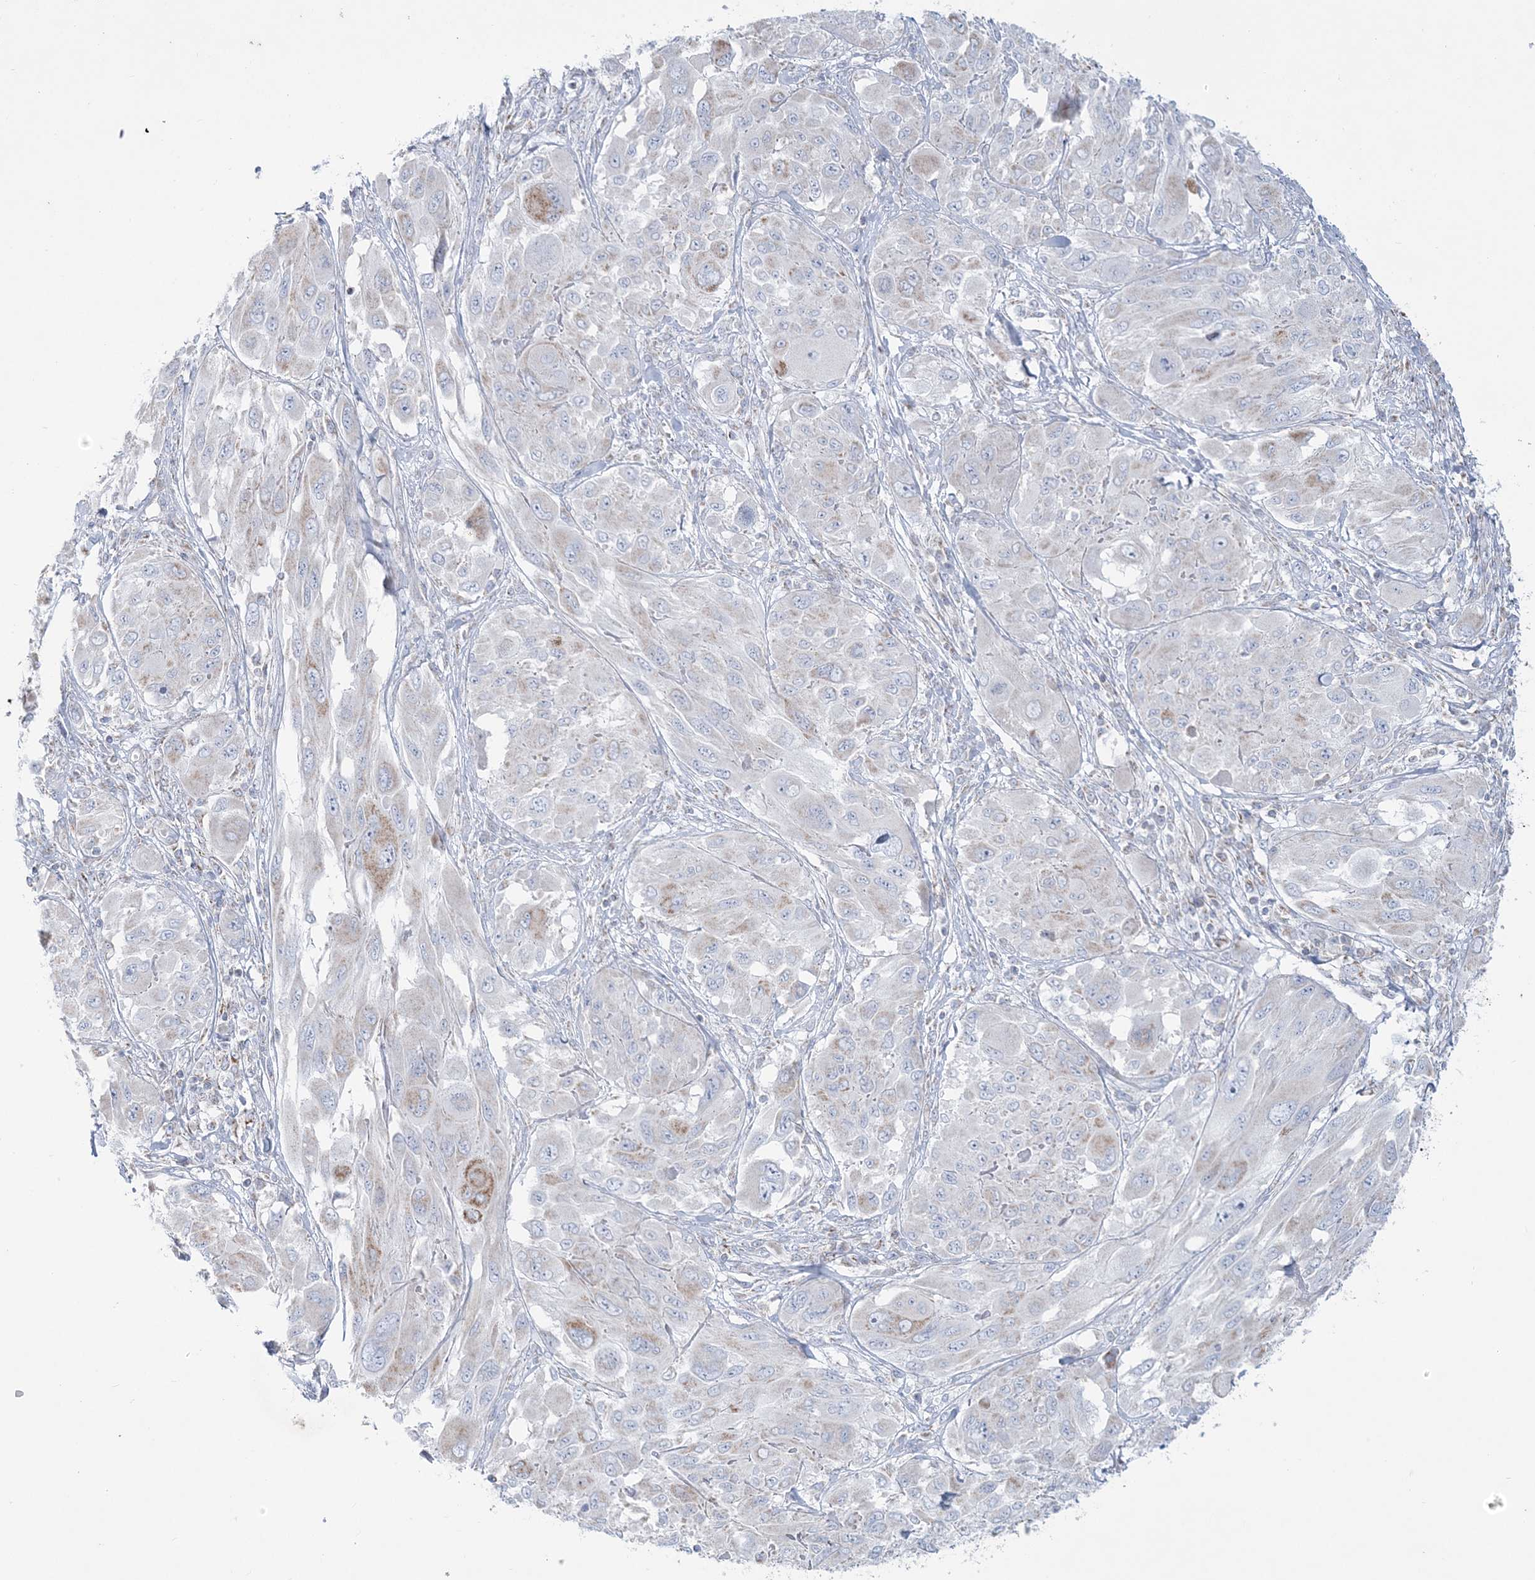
{"staining": {"intensity": "weak", "quantity": "<25%", "location": "cytoplasmic/membranous"}, "tissue": "melanoma", "cell_type": "Tumor cells", "image_type": "cancer", "snomed": [{"axis": "morphology", "description": "Malignant melanoma, NOS"}, {"axis": "topography", "description": "Skin"}], "caption": "Immunohistochemical staining of human melanoma demonstrates no significant expression in tumor cells.", "gene": "TBC1D7", "patient": {"sex": "female", "age": 91}}